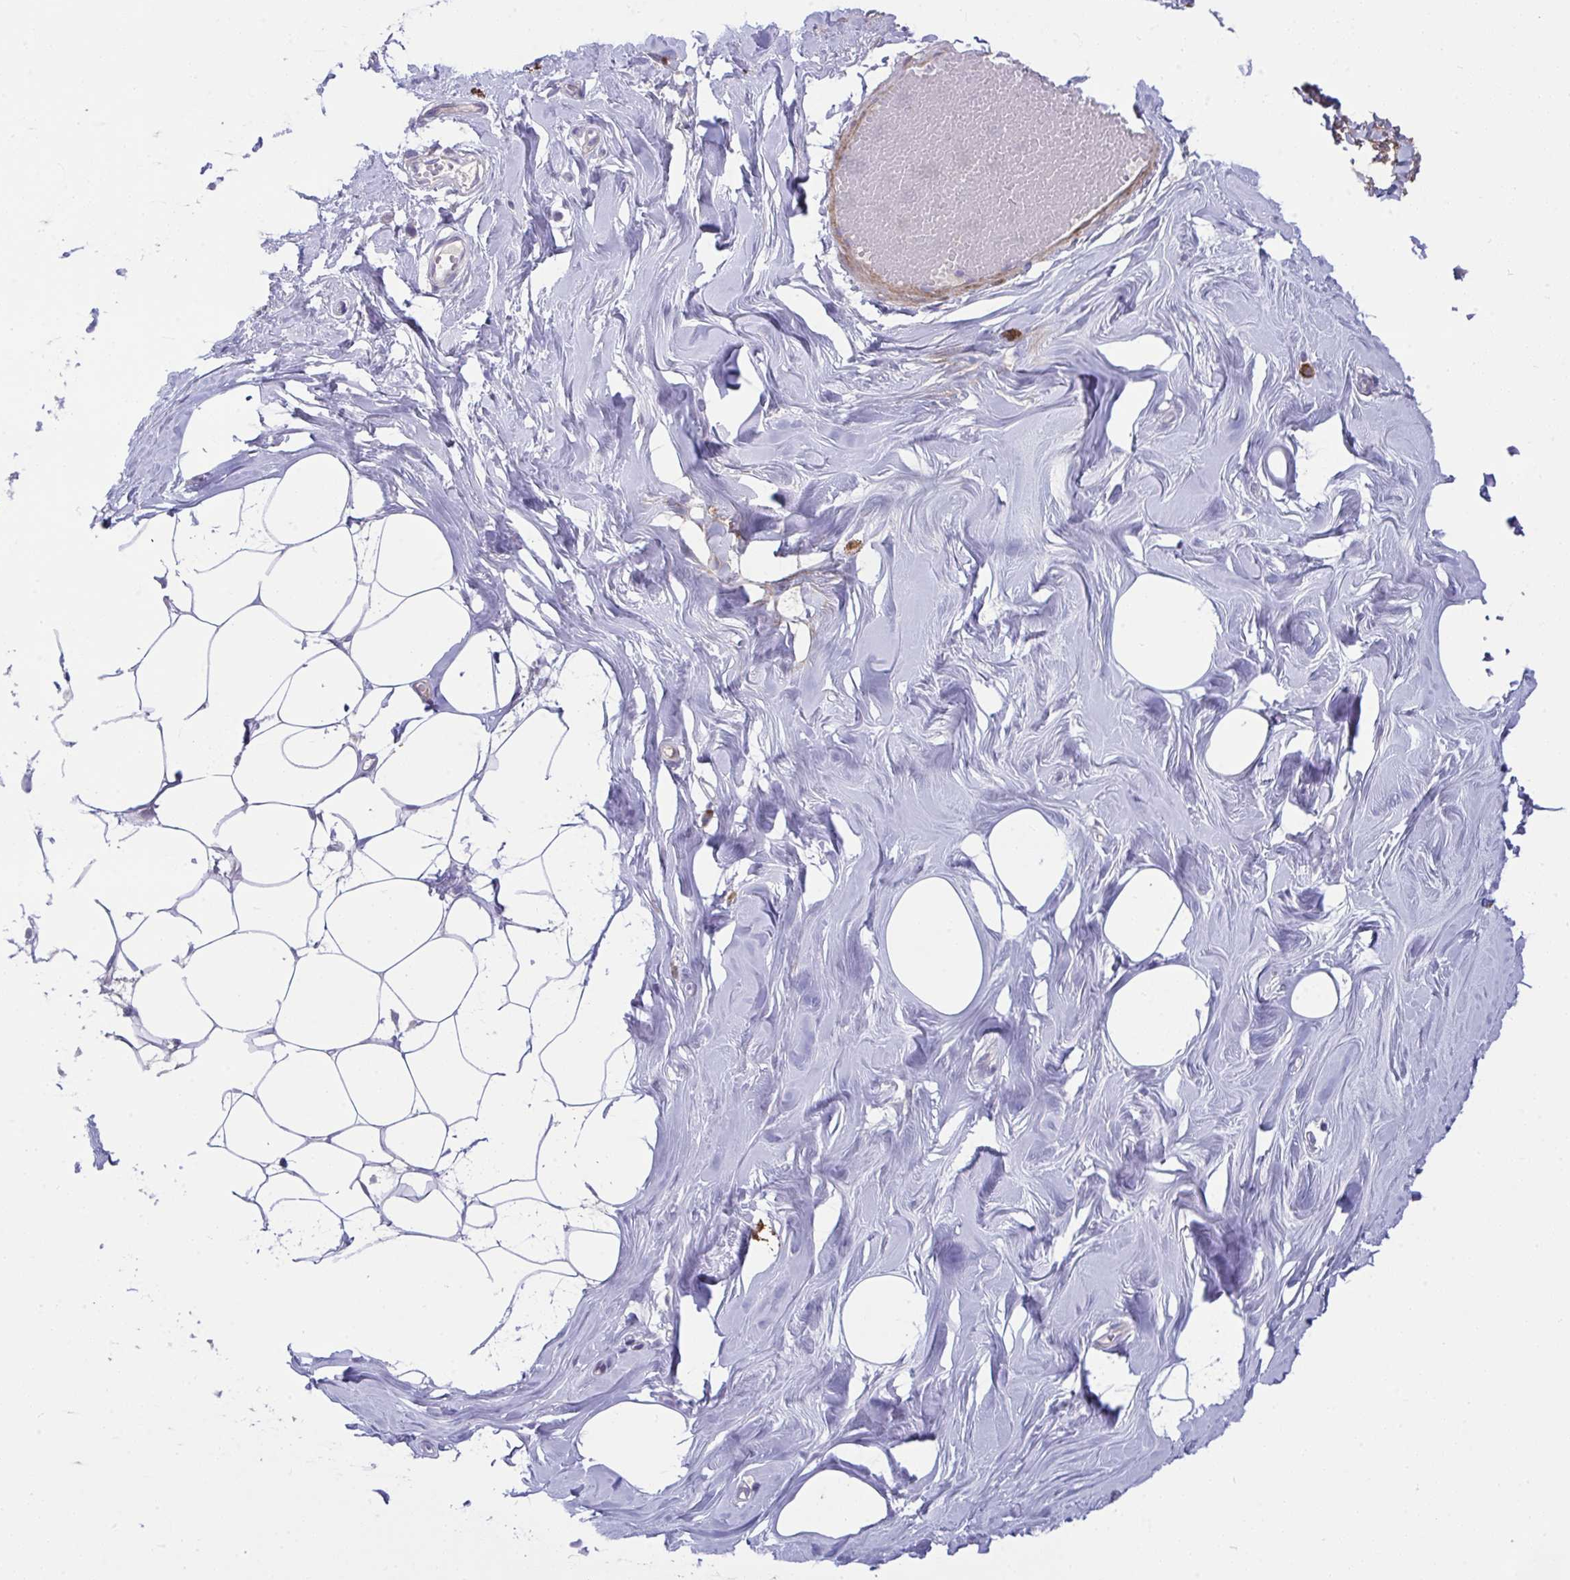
{"staining": {"intensity": "negative", "quantity": "none", "location": "none"}, "tissue": "breast", "cell_type": "Adipocytes", "image_type": "normal", "snomed": [{"axis": "morphology", "description": "Normal tissue, NOS"}, {"axis": "topography", "description": "Breast"}], "caption": "Immunohistochemistry (IHC) of normal human breast exhibits no expression in adipocytes.", "gene": "PIGZ", "patient": {"sex": "female", "age": 27}}